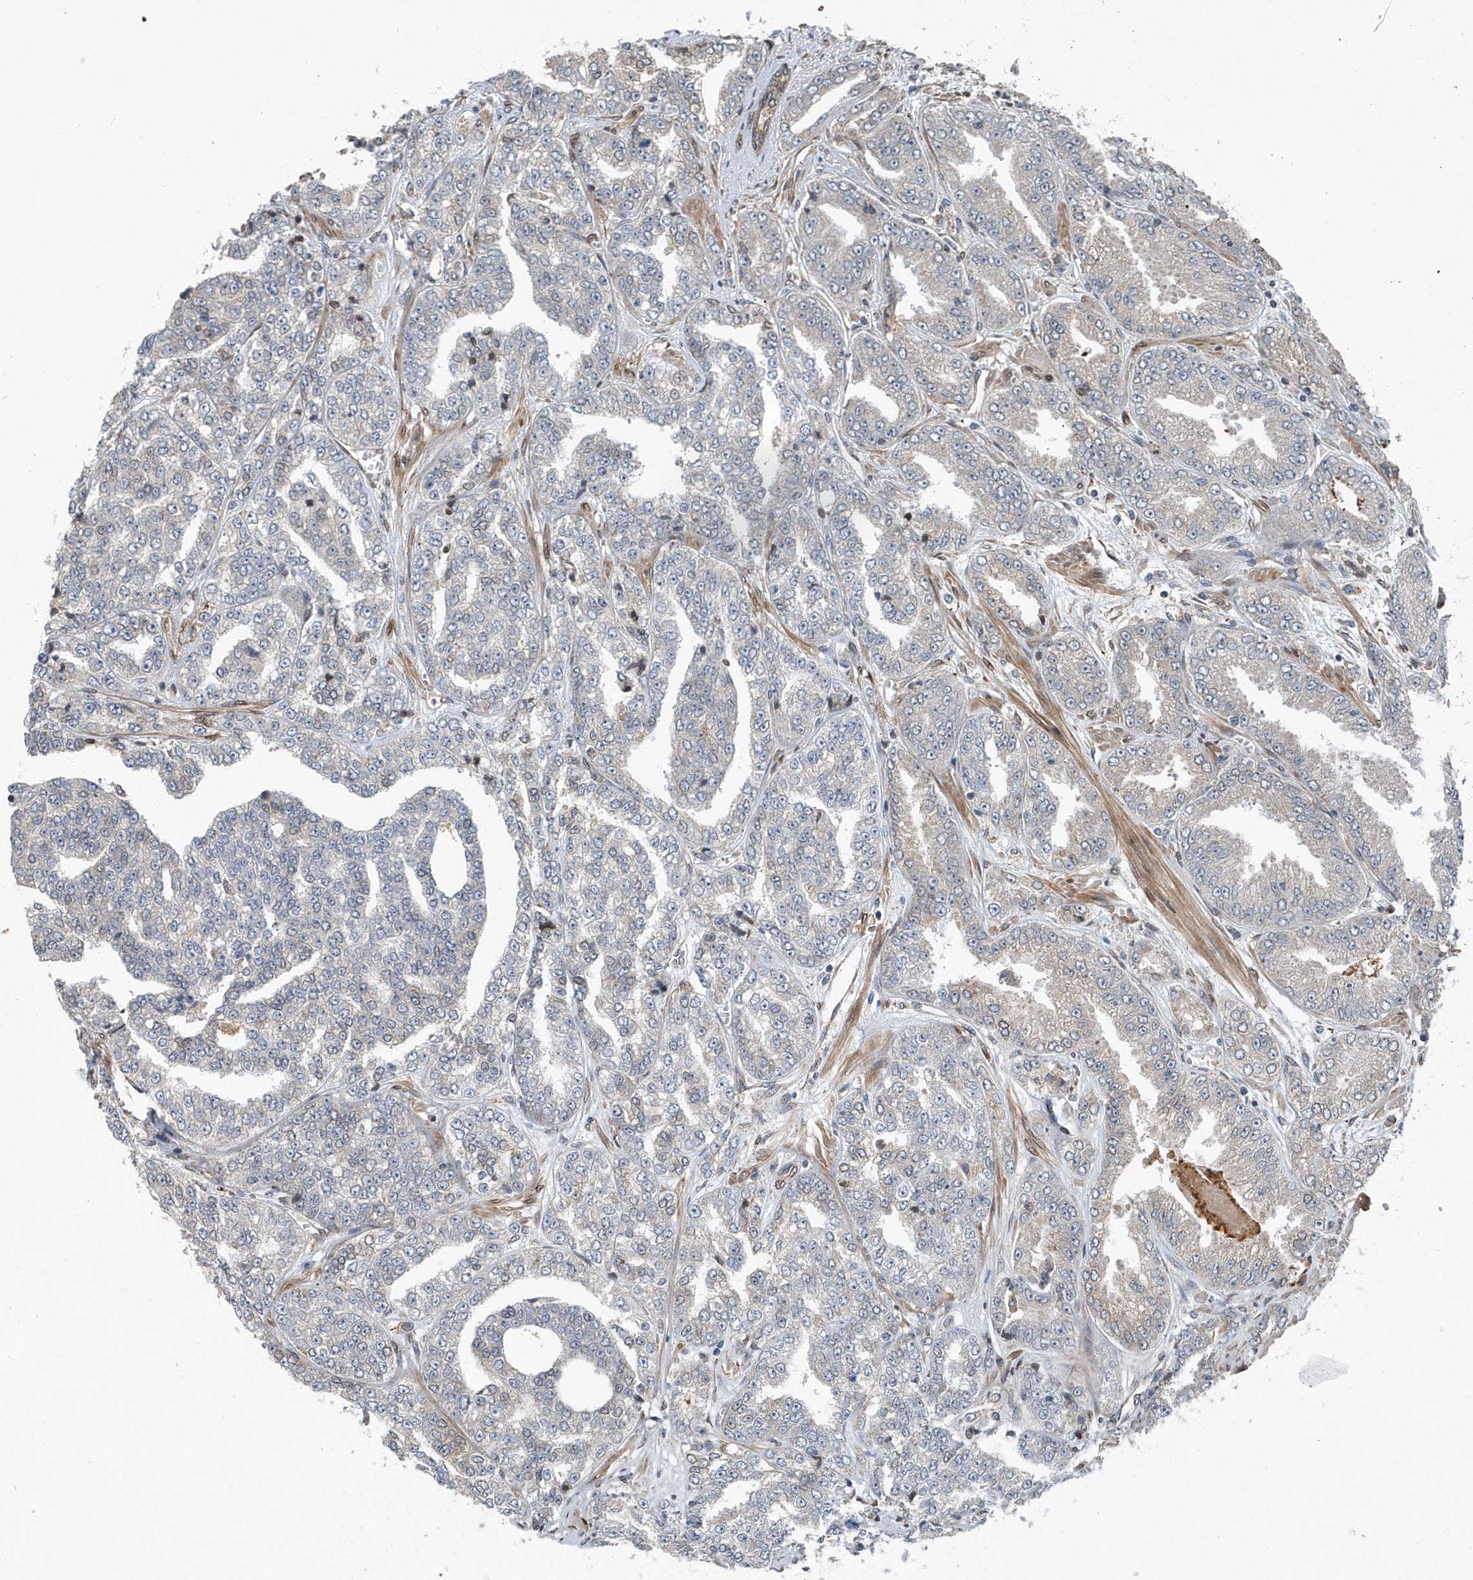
{"staining": {"intensity": "negative", "quantity": "none", "location": "none"}, "tissue": "prostate cancer", "cell_type": "Tumor cells", "image_type": "cancer", "snomed": [{"axis": "morphology", "description": "Adenocarcinoma, High grade"}, {"axis": "topography", "description": "Prostate"}], "caption": "This is an IHC micrograph of human prostate cancer. There is no positivity in tumor cells.", "gene": "MCC", "patient": {"sex": "male", "age": 71}}